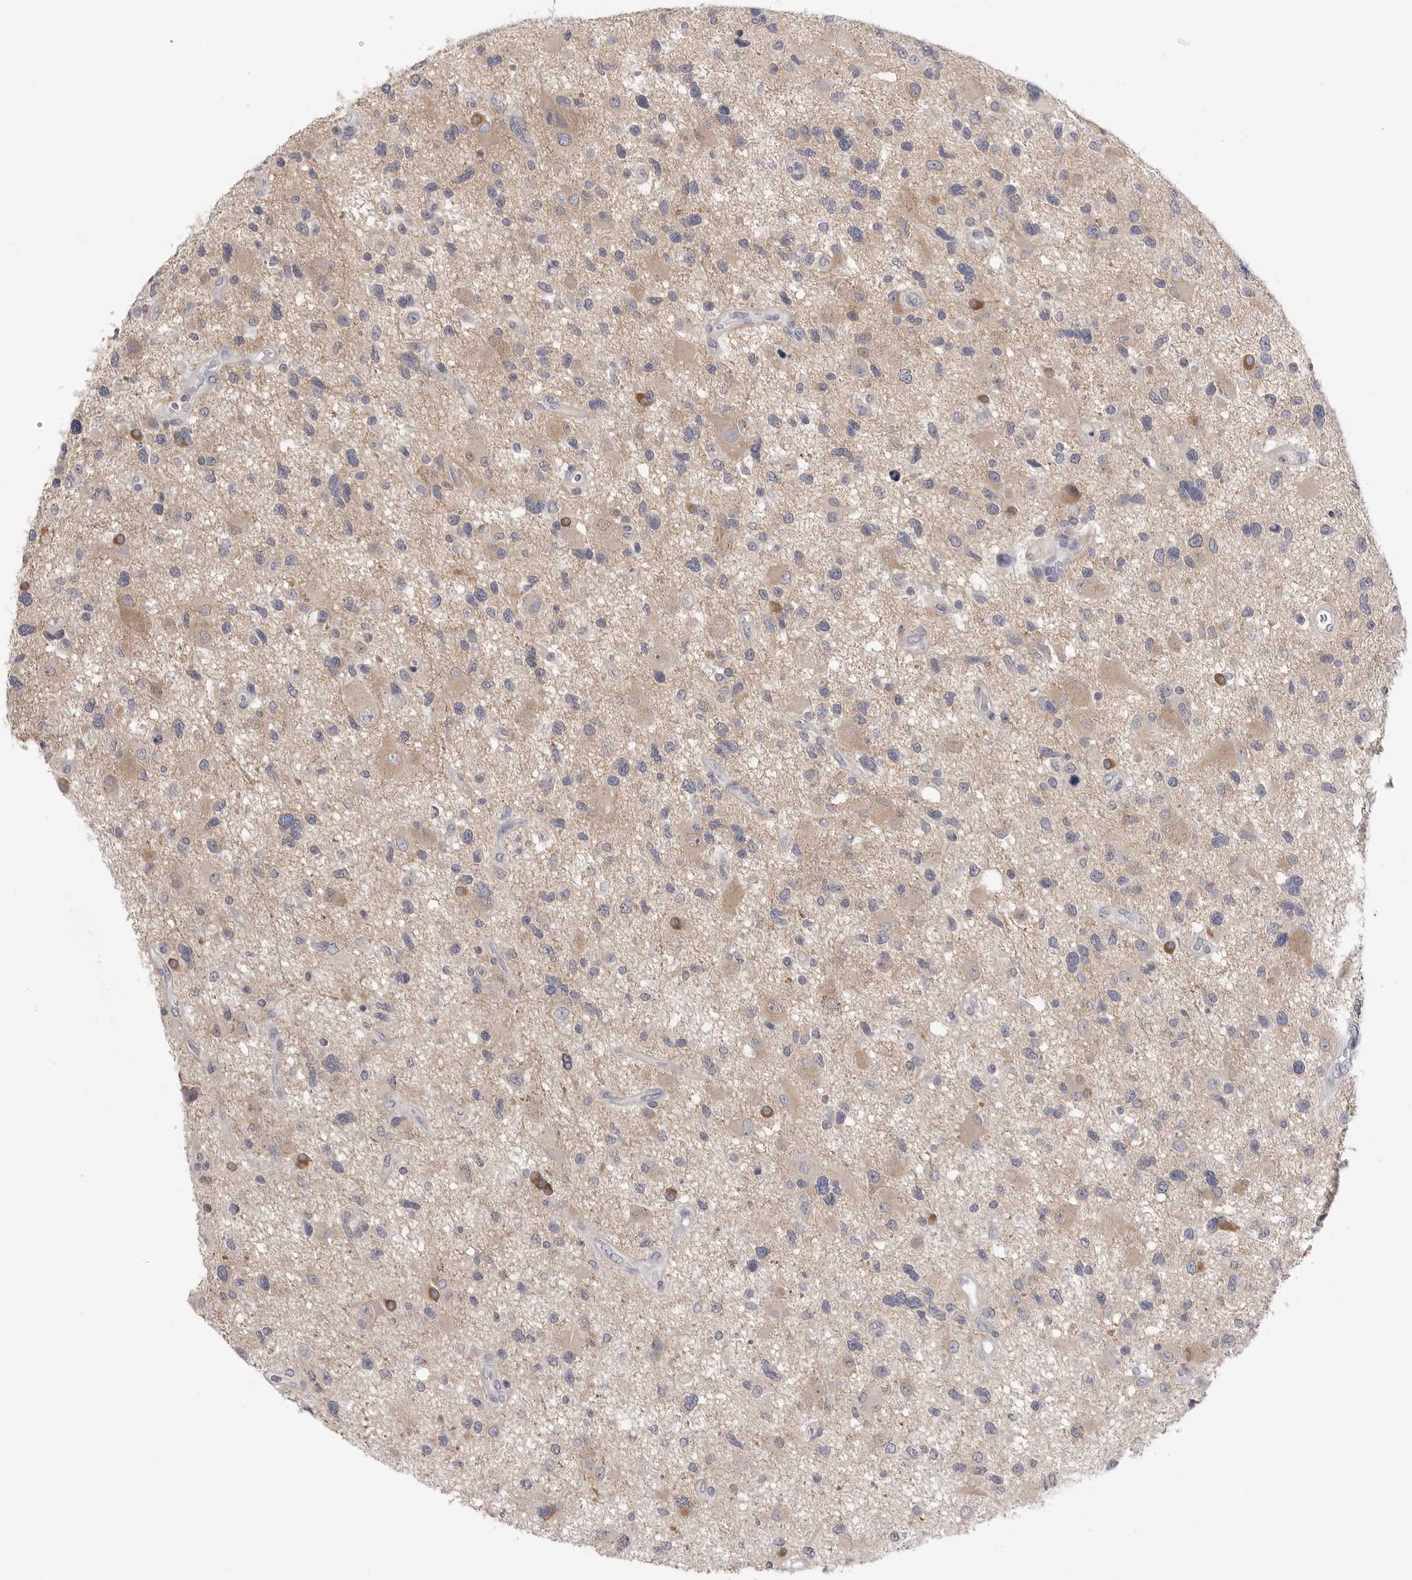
{"staining": {"intensity": "weak", "quantity": "<25%", "location": "cytoplasmic/membranous"}, "tissue": "glioma", "cell_type": "Tumor cells", "image_type": "cancer", "snomed": [{"axis": "morphology", "description": "Glioma, malignant, High grade"}, {"axis": "topography", "description": "Brain"}], "caption": "An immunohistochemistry (IHC) micrograph of glioma is shown. There is no staining in tumor cells of glioma.", "gene": "DLGAP3", "patient": {"sex": "male", "age": 33}}